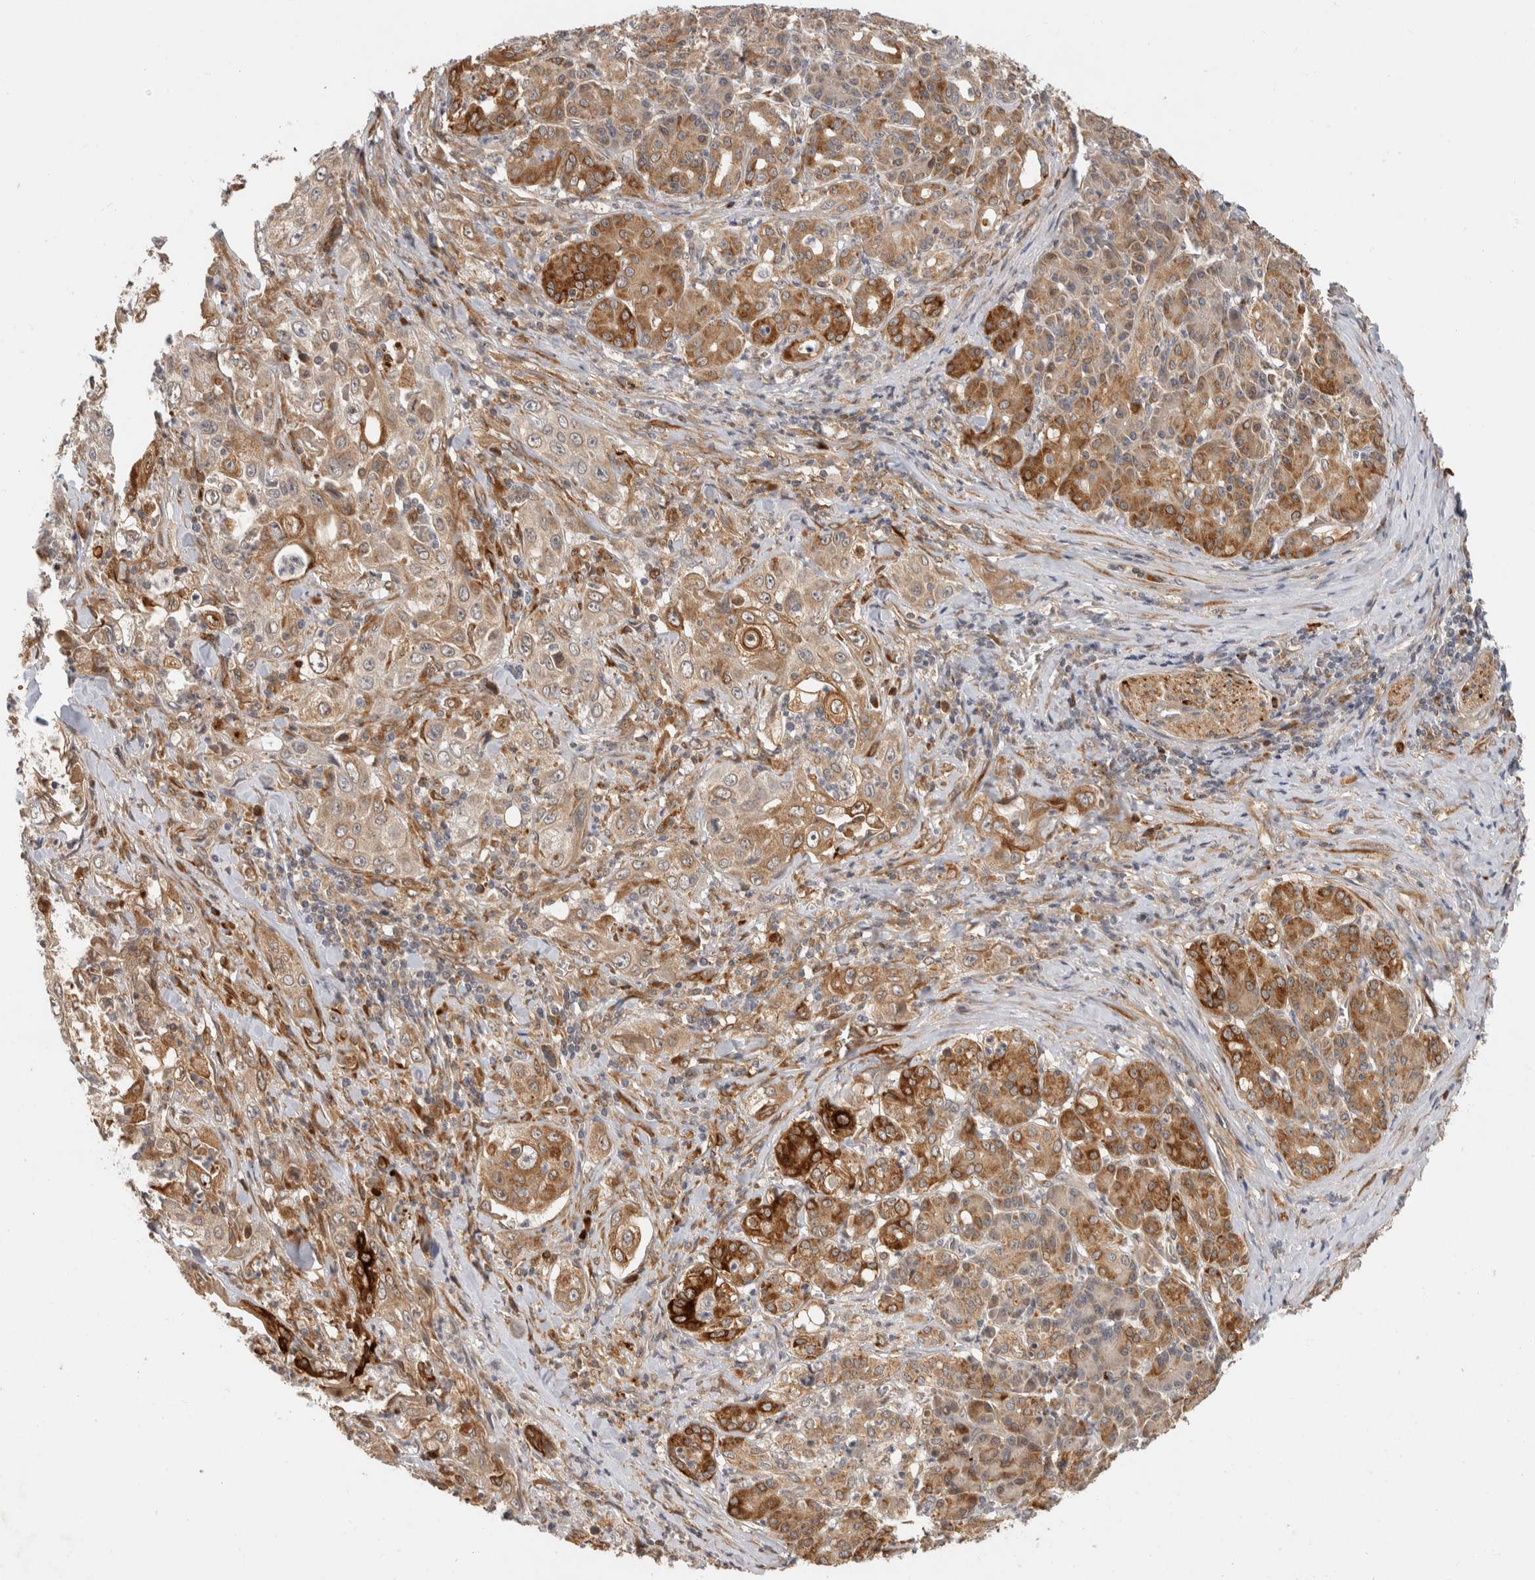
{"staining": {"intensity": "moderate", "quantity": ">75%", "location": "cytoplasmic/membranous"}, "tissue": "pancreatic cancer", "cell_type": "Tumor cells", "image_type": "cancer", "snomed": [{"axis": "morphology", "description": "Adenocarcinoma, NOS"}, {"axis": "topography", "description": "Pancreas"}], "caption": "Moderate cytoplasmic/membranous protein positivity is present in about >75% of tumor cells in pancreatic cancer.", "gene": "APOL2", "patient": {"sex": "male", "age": 70}}